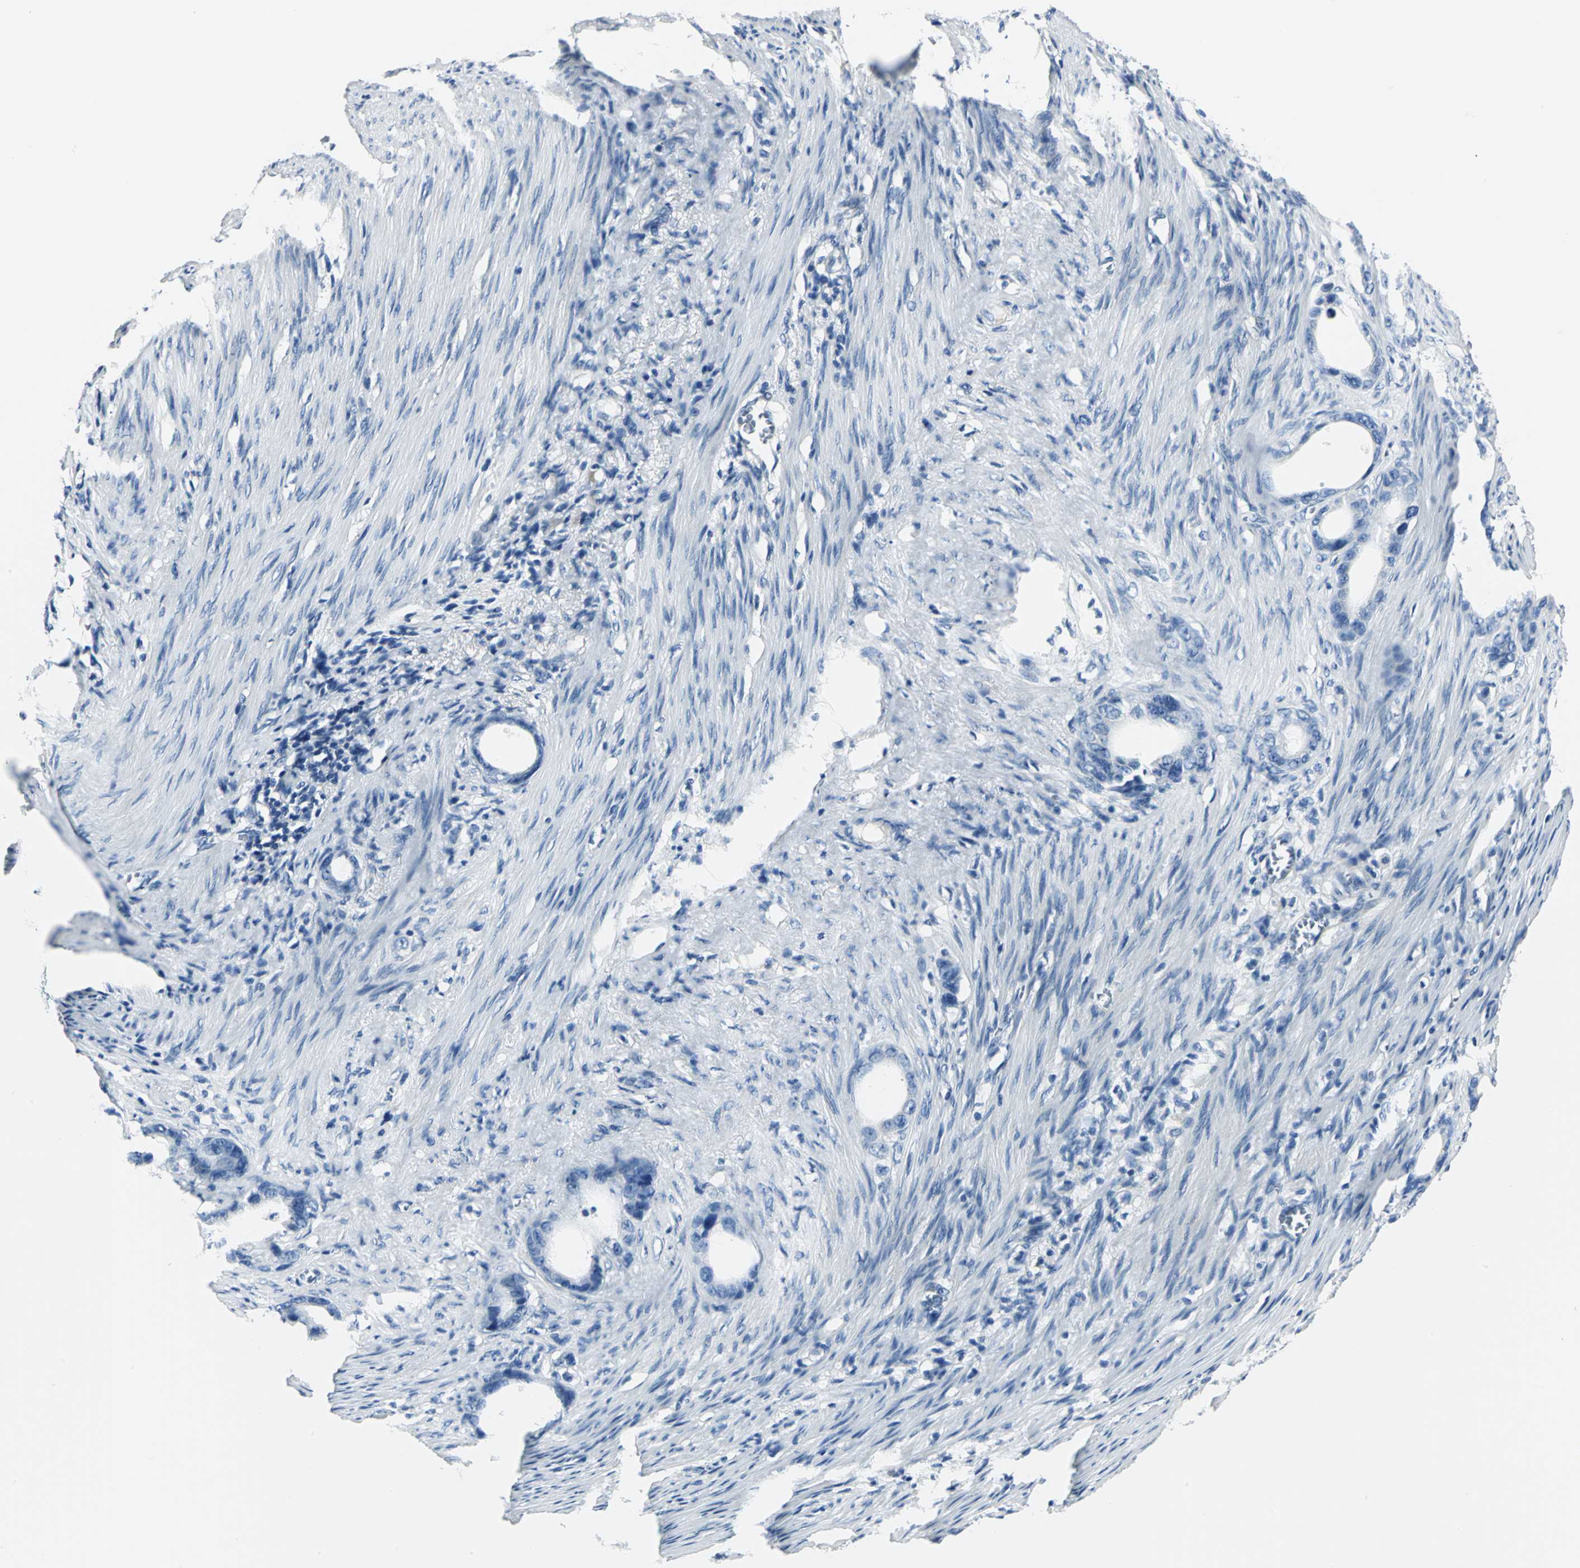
{"staining": {"intensity": "negative", "quantity": "none", "location": "none"}, "tissue": "stomach cancer", "cell_type": "Tumor cells", "image_type": "cancer", "snomed": [{"axis": "morphology", "description": "Adenocarcinoma, NOS"}, {"axis": "topography", "description": "Stomach"}], "caption": "An IHC histopathology image of stomach cancer is shown. There is no staining in tumor cells of stomach cancer.", "gene": "B3GNT2", "patient": {"sex": "female", "age": 75}}